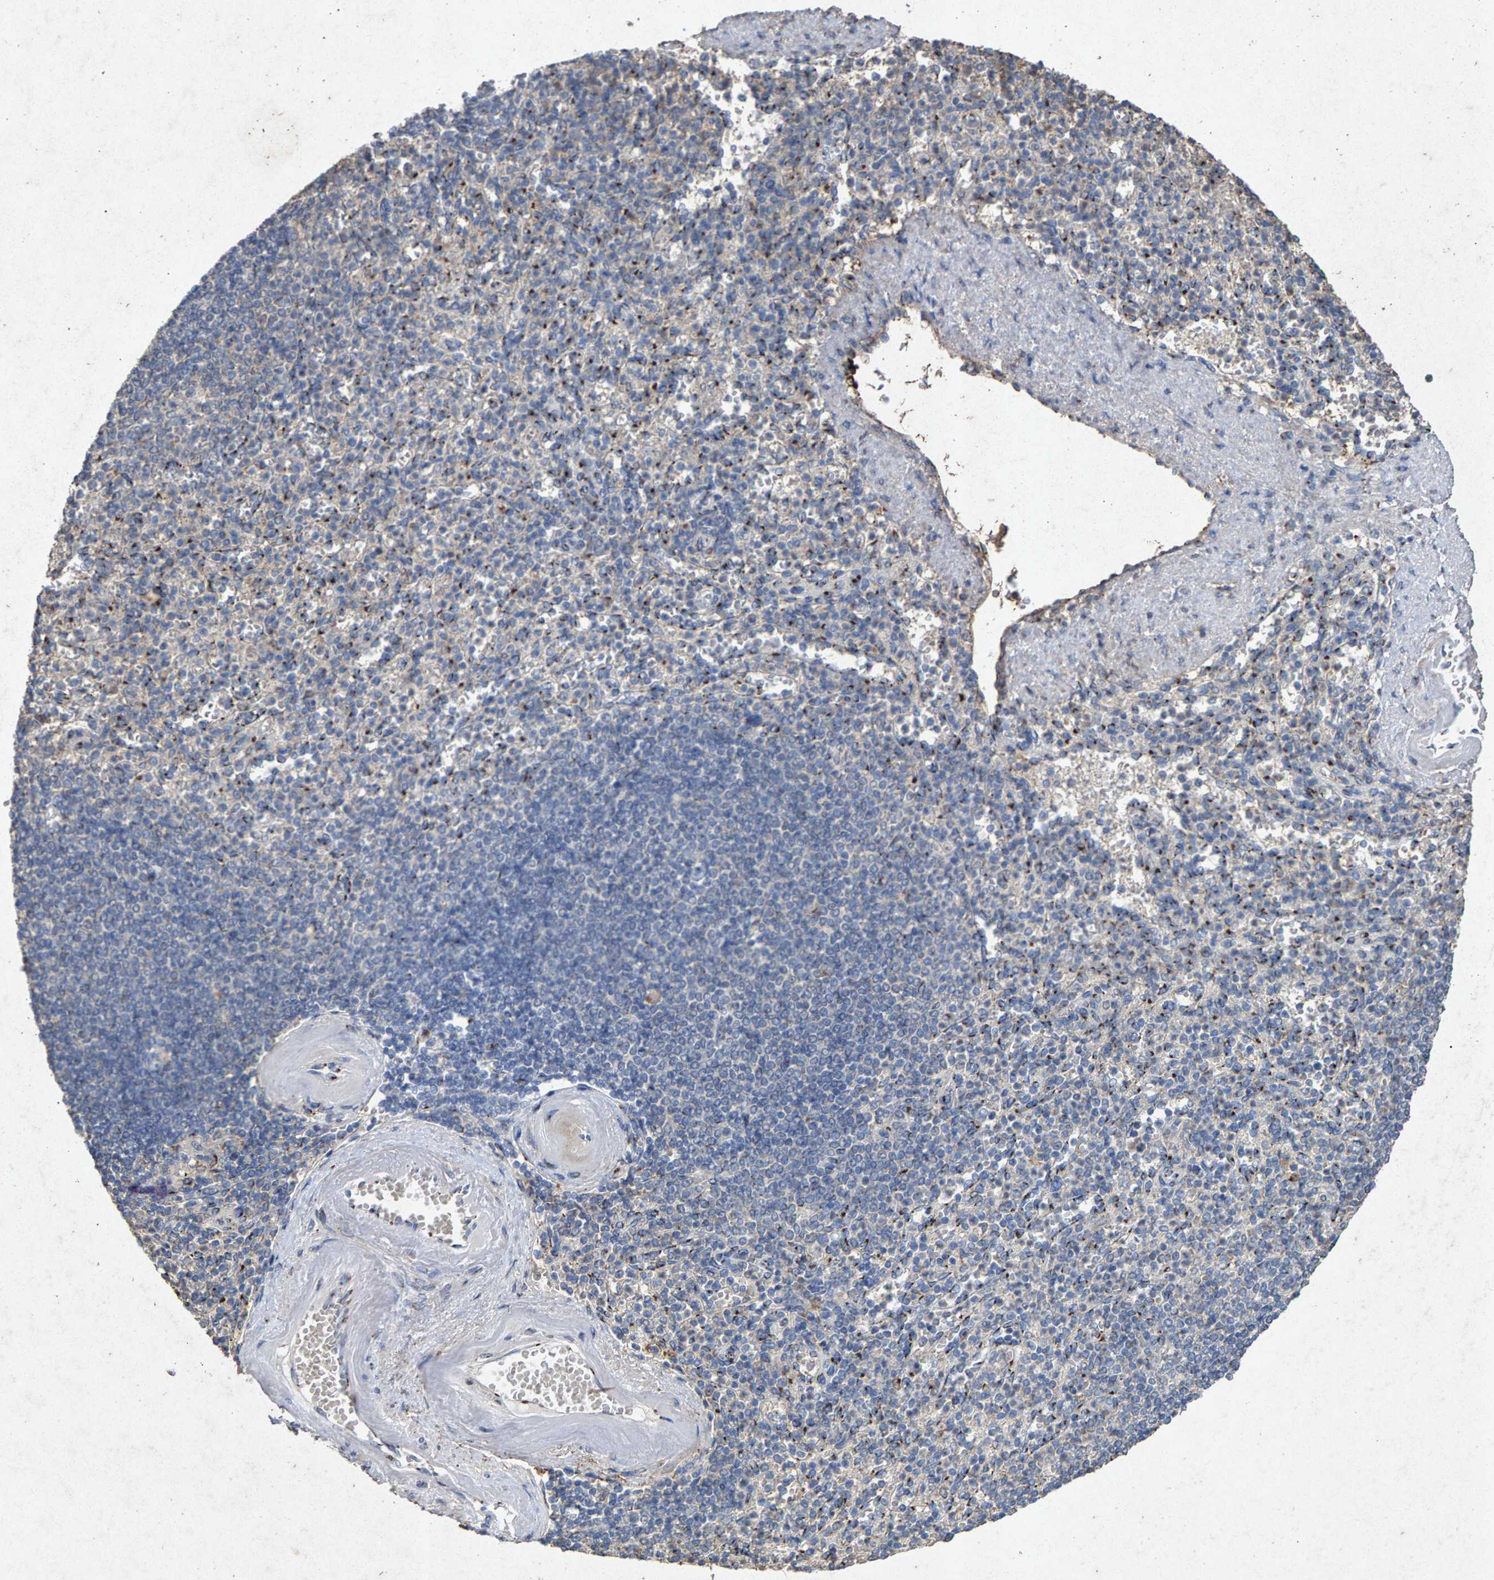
{"staining": {"intensity": "strong", "quantity": "25%-75%", "location": "cytoplasmic/membranous"}, "tissue": "spleen", "cell_type": "Cells in red pulp", "image_type": "normal", "snomed": [{"axis": "morphology", "description": "Normal tissue, NOS"}, {"axis": "topography", "description": "Spleen"}], "caption": "IHC (DAB (3,3'-diaminobenzidine)) staining of unremarkable spleen shows strong cytoplasmic/membranous protein expression in about 25%-75% of cells in red pulp. (DAB (3,3'-diaminobenzidine) IHC, brown staining for protein, blue staining for nuclei).", "gene": "MAN2A1", "patient": {"sex": "female", "age": 74}}